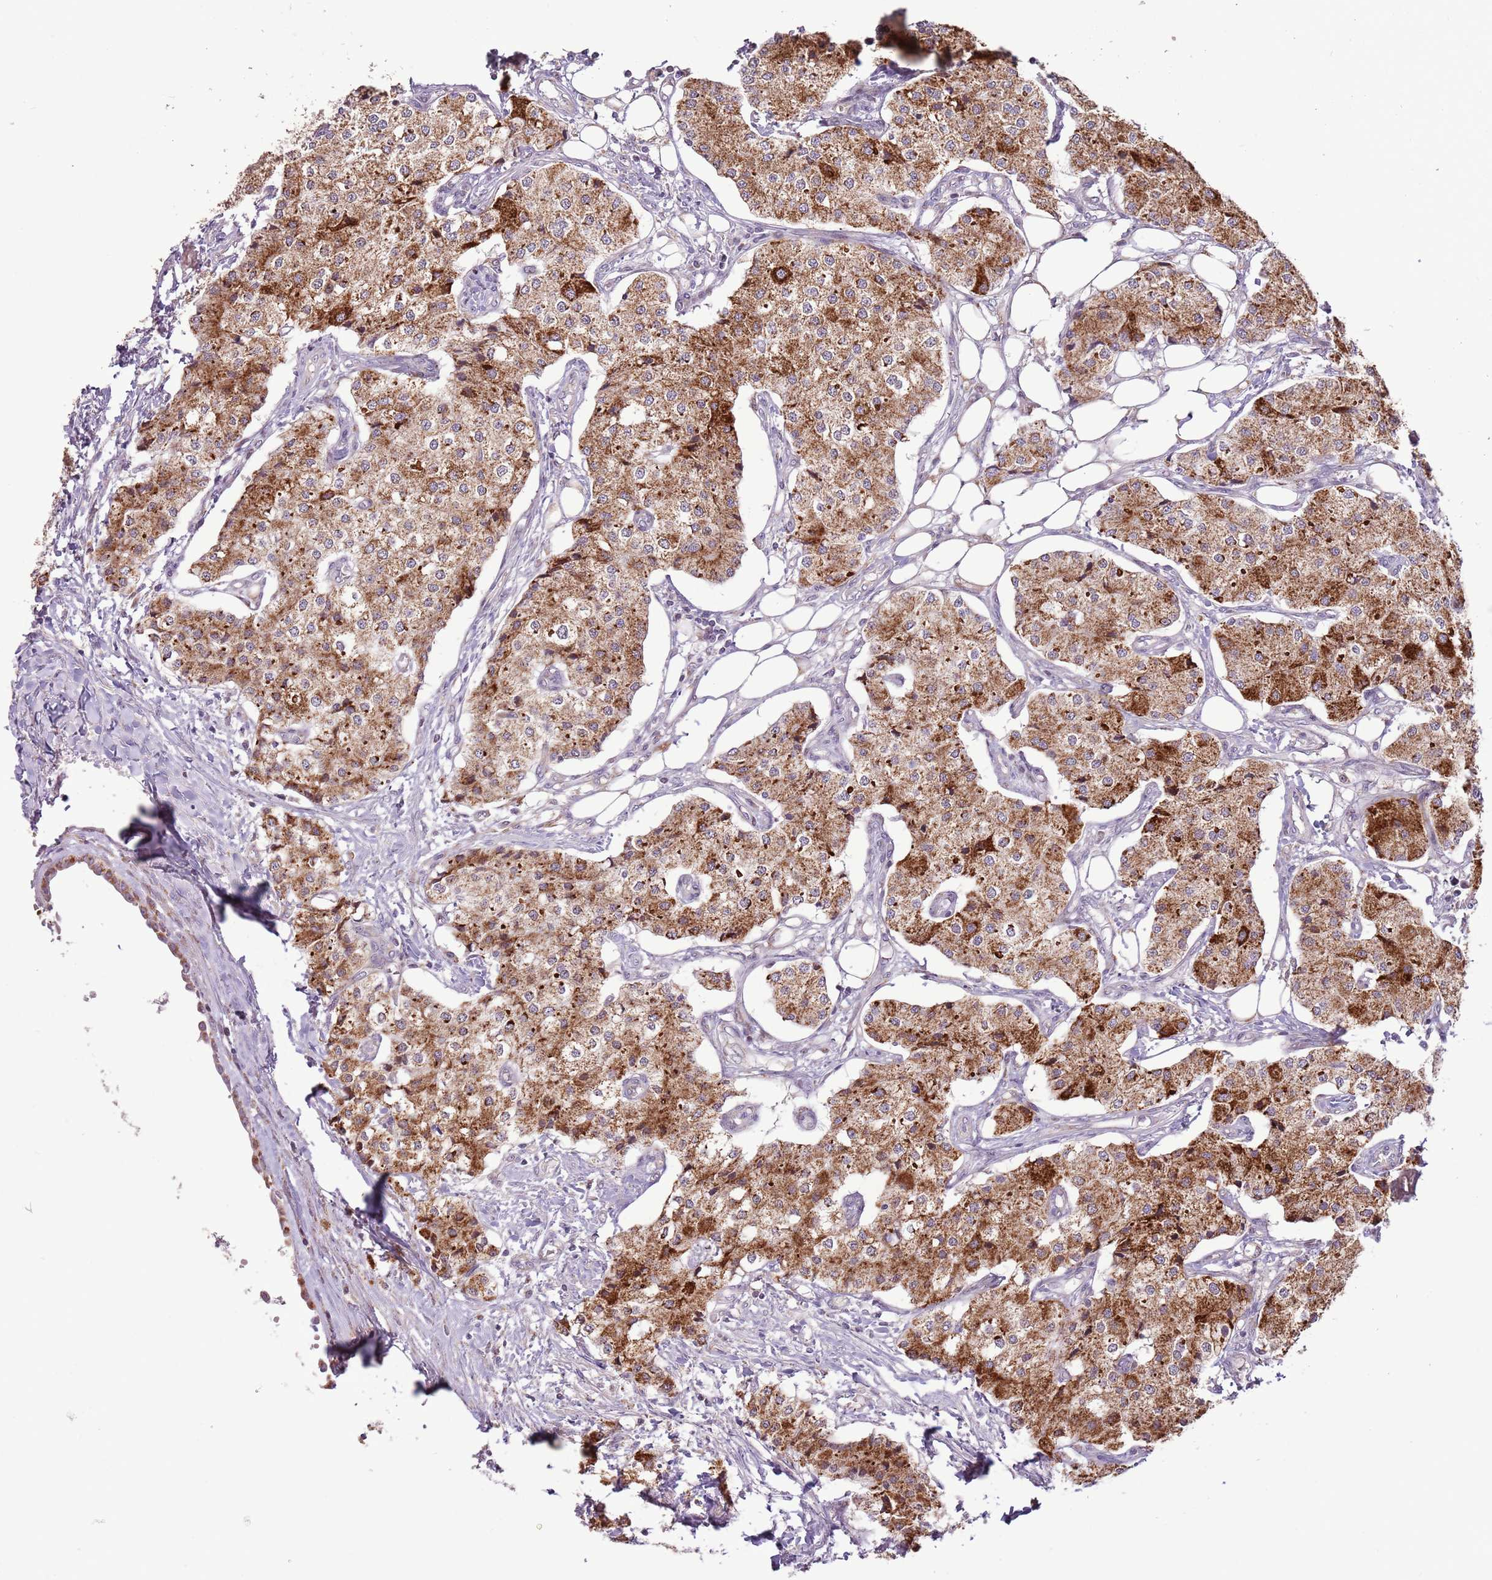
{"staining": {"intensity": "moderate", "quantity": ">75%", "location": "cytoplasmic/membranous"}, "tissue": "carcinoid", "cell_type": "Tumor cells", "image_type": "cancer", "snomed": [{"axis": "morphology", "description": "Carcinoid, malignant, NOS"}, {"axis": "topography", "description": "Colon"}], "caption": "Immunohistochemistry (IHC) of human carcinoid reveals medium levels of moderate cytoplasmic/membranous expression in approximately >75% of tumor cells.", "gene": "MLLT11", "patient": {"sex": "female", "age": 52}}